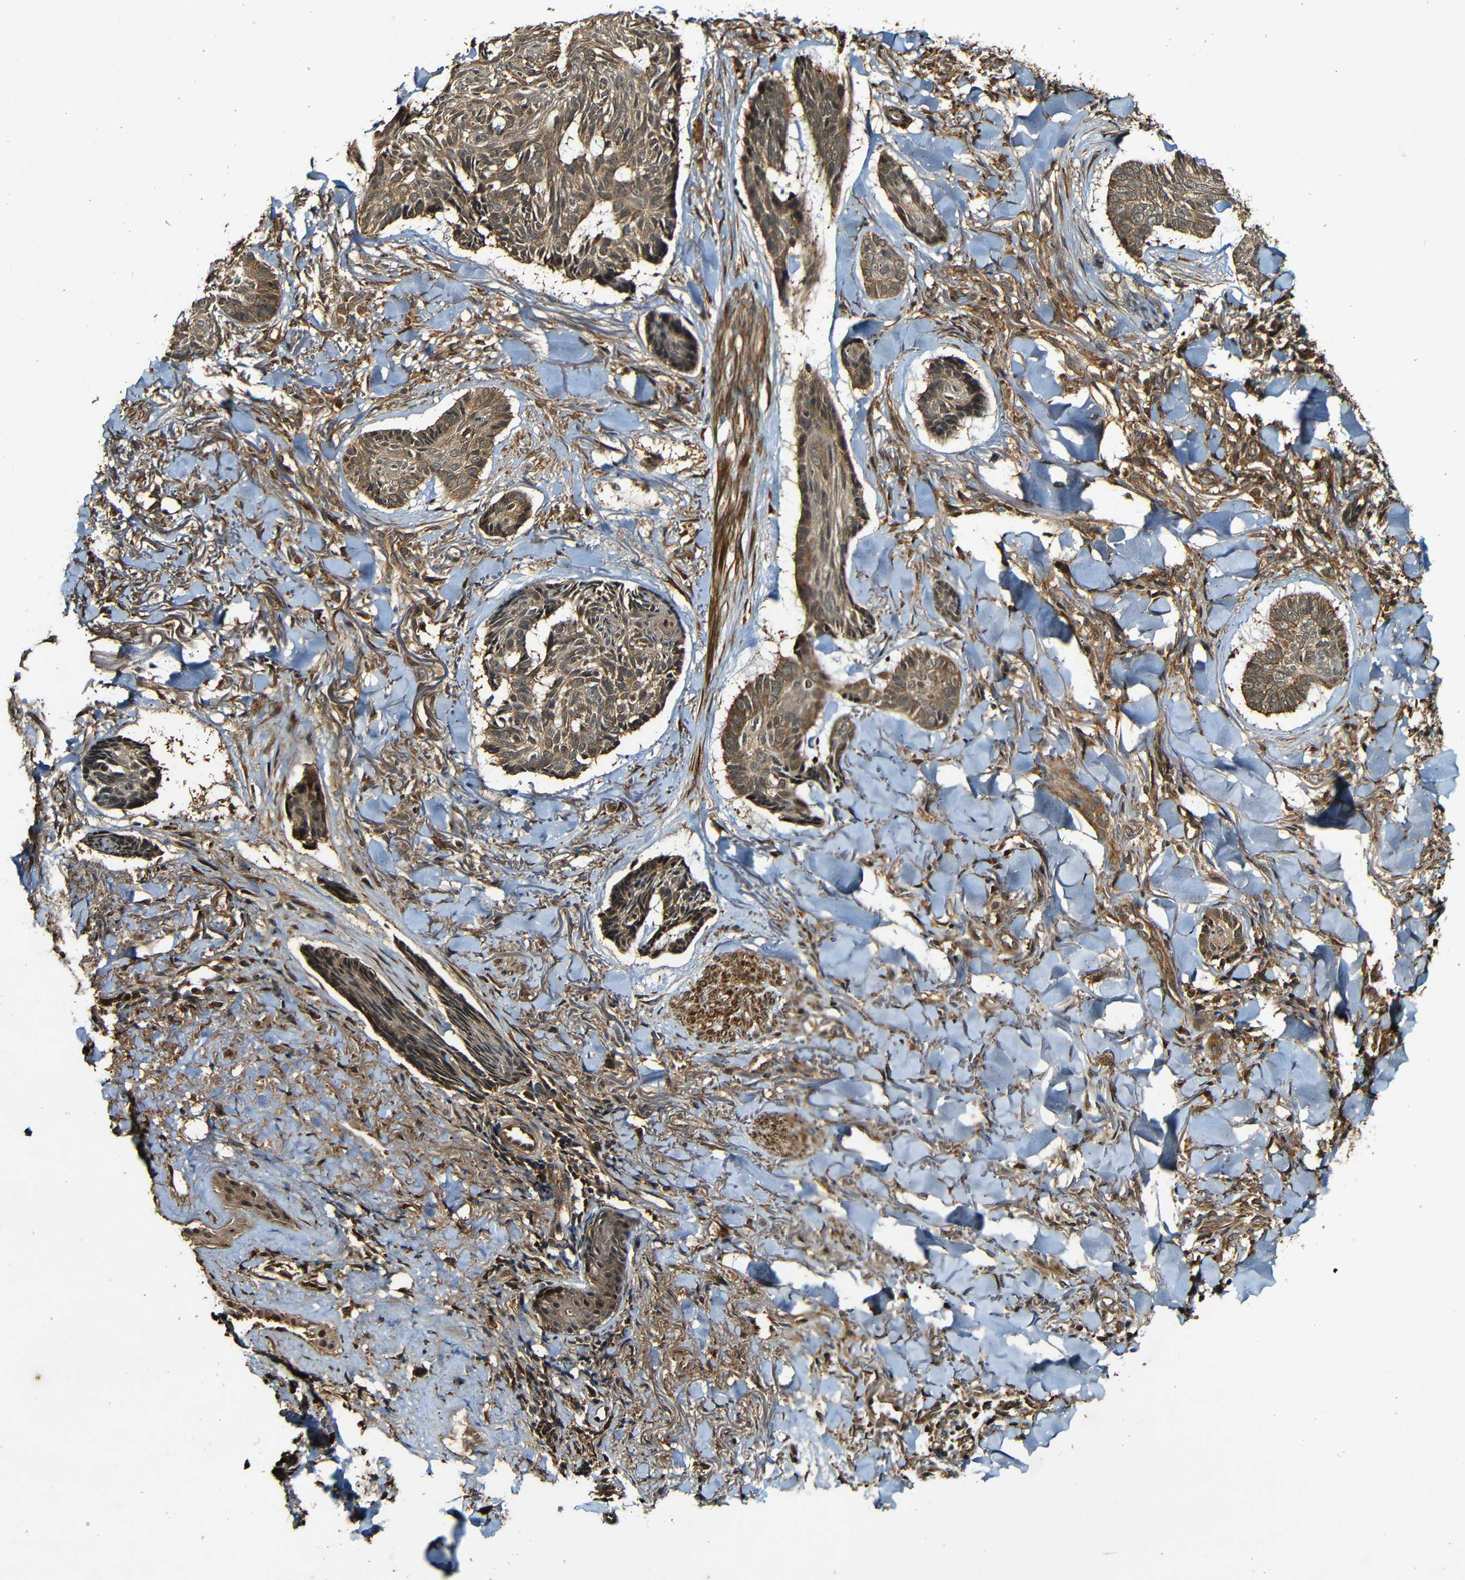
{"staining": {"intensity": "moderate", "quantity": ">75%", "location": "cytoplasmic/membranous"}, "tissue": "skin cancer", "cell_type": "Tumor cells", "image_type": "cancer", "snomed": [{"axis": "morphology", "description": "Basal cell carcinoma"}, {"axis": "topography", "description": "Skin"}], "caption": "Immunohistochemistry photomicrograph of skin cancer (basal cell carcinoma) stained for a protein (brown), which reveals medium levels of moderate cytoplasmic/membranous positivity in about >75% of tumor cells.", "gene": "CASP8", "patient": {"sex": "male", "age": 43}}